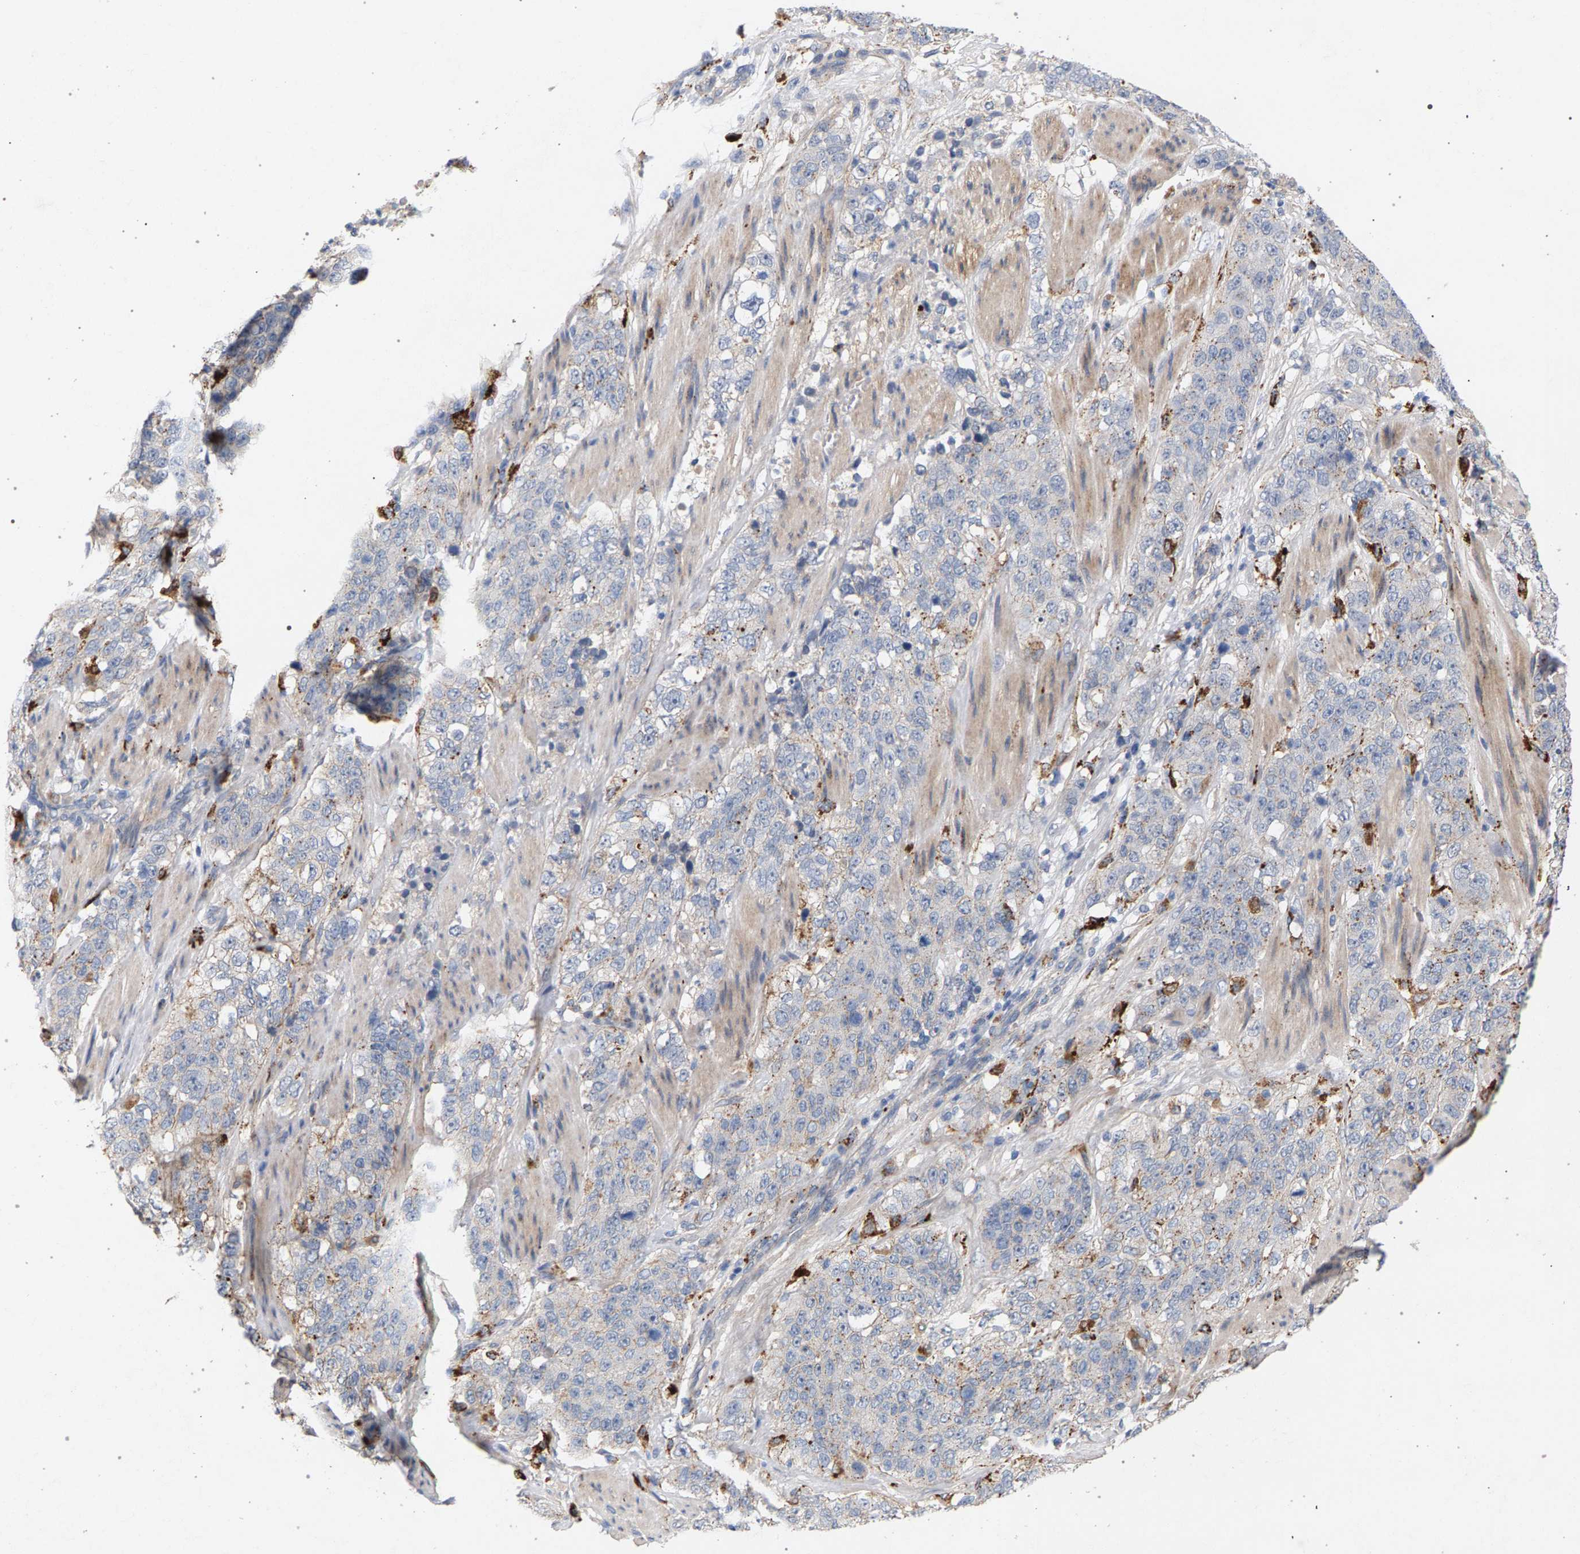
{"staining": {"intensity": "weak", "quantity": "<25%", "location": "cytoplasmic/membranous"}, "tissue": "stomach cancer", "cell_type": "Tumor cells", "image_type": "cancer", "snomed": [{"axis": "morphology", "description": "Adenocarcinoma, NOS"}, {"axis": "topography", "description": "Stomach"}], "caption": "This is a micrograph of IHC staining of stomach adenocarcinoma, which shows no positivity in tumor cells. Nuclei are stained in blue.", "gene": "MAMDC2", "patient": {"sex": "male", "age": 48}}